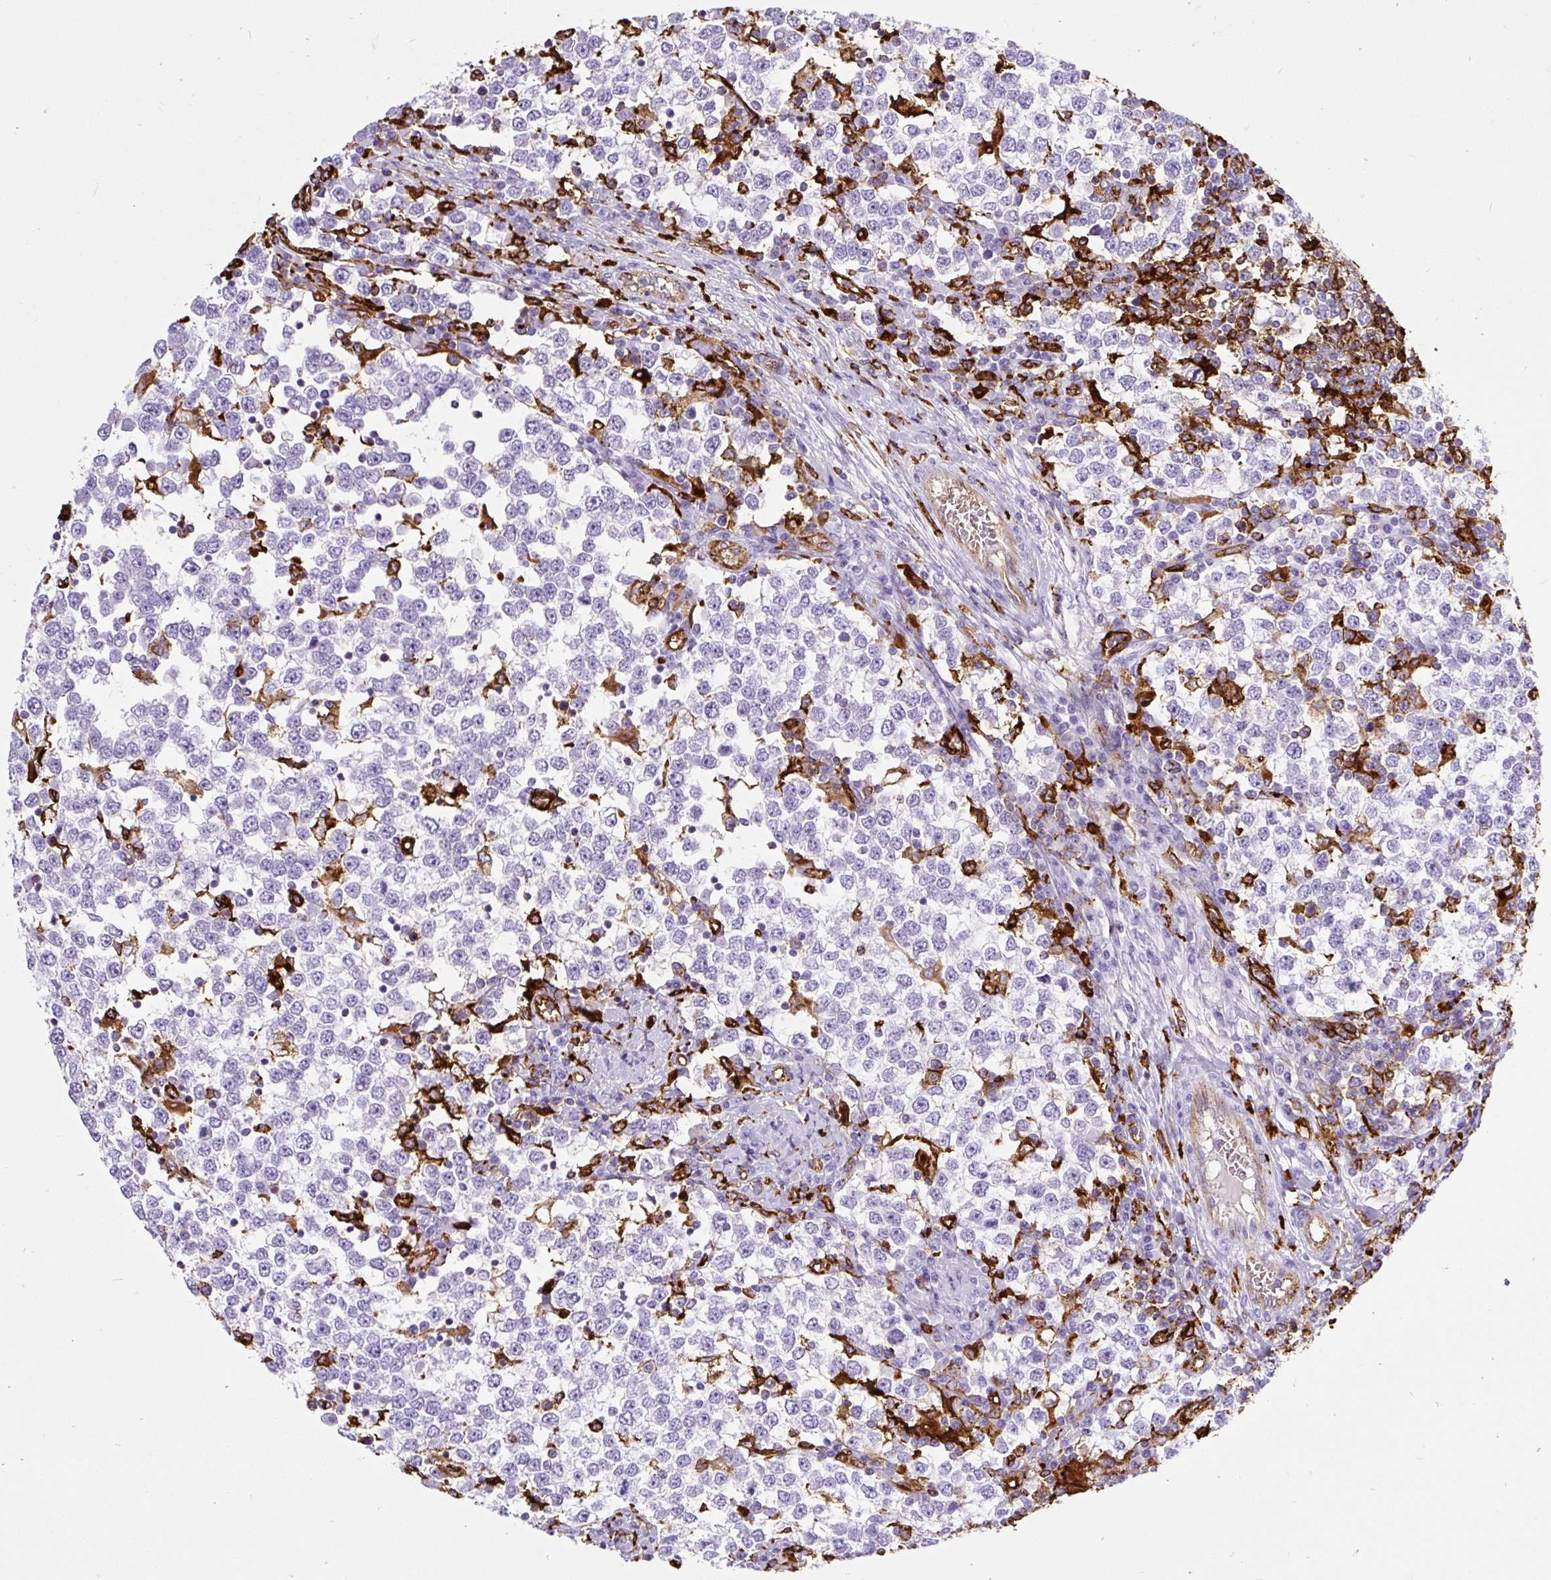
{"staining": {"intensity": "negative", "quantity": "none", "location": "none"}, "tissue": "testis cancer", "cell_type": "Tumor cells", "image_type": "cancer", "snomed": [{"axis": "morphology", "description": "Seminoma, NOS"}, {"axis": "topography", "description": "Testis"}], "caption": "A high-resolution image shows immunohistochemistry (IHC) staining of seminoma (testis), which demonstrates no significant positivity in tumor cells.", "gene": "HLA-DRA", "patient": {"sex": "male", "age": 65}}